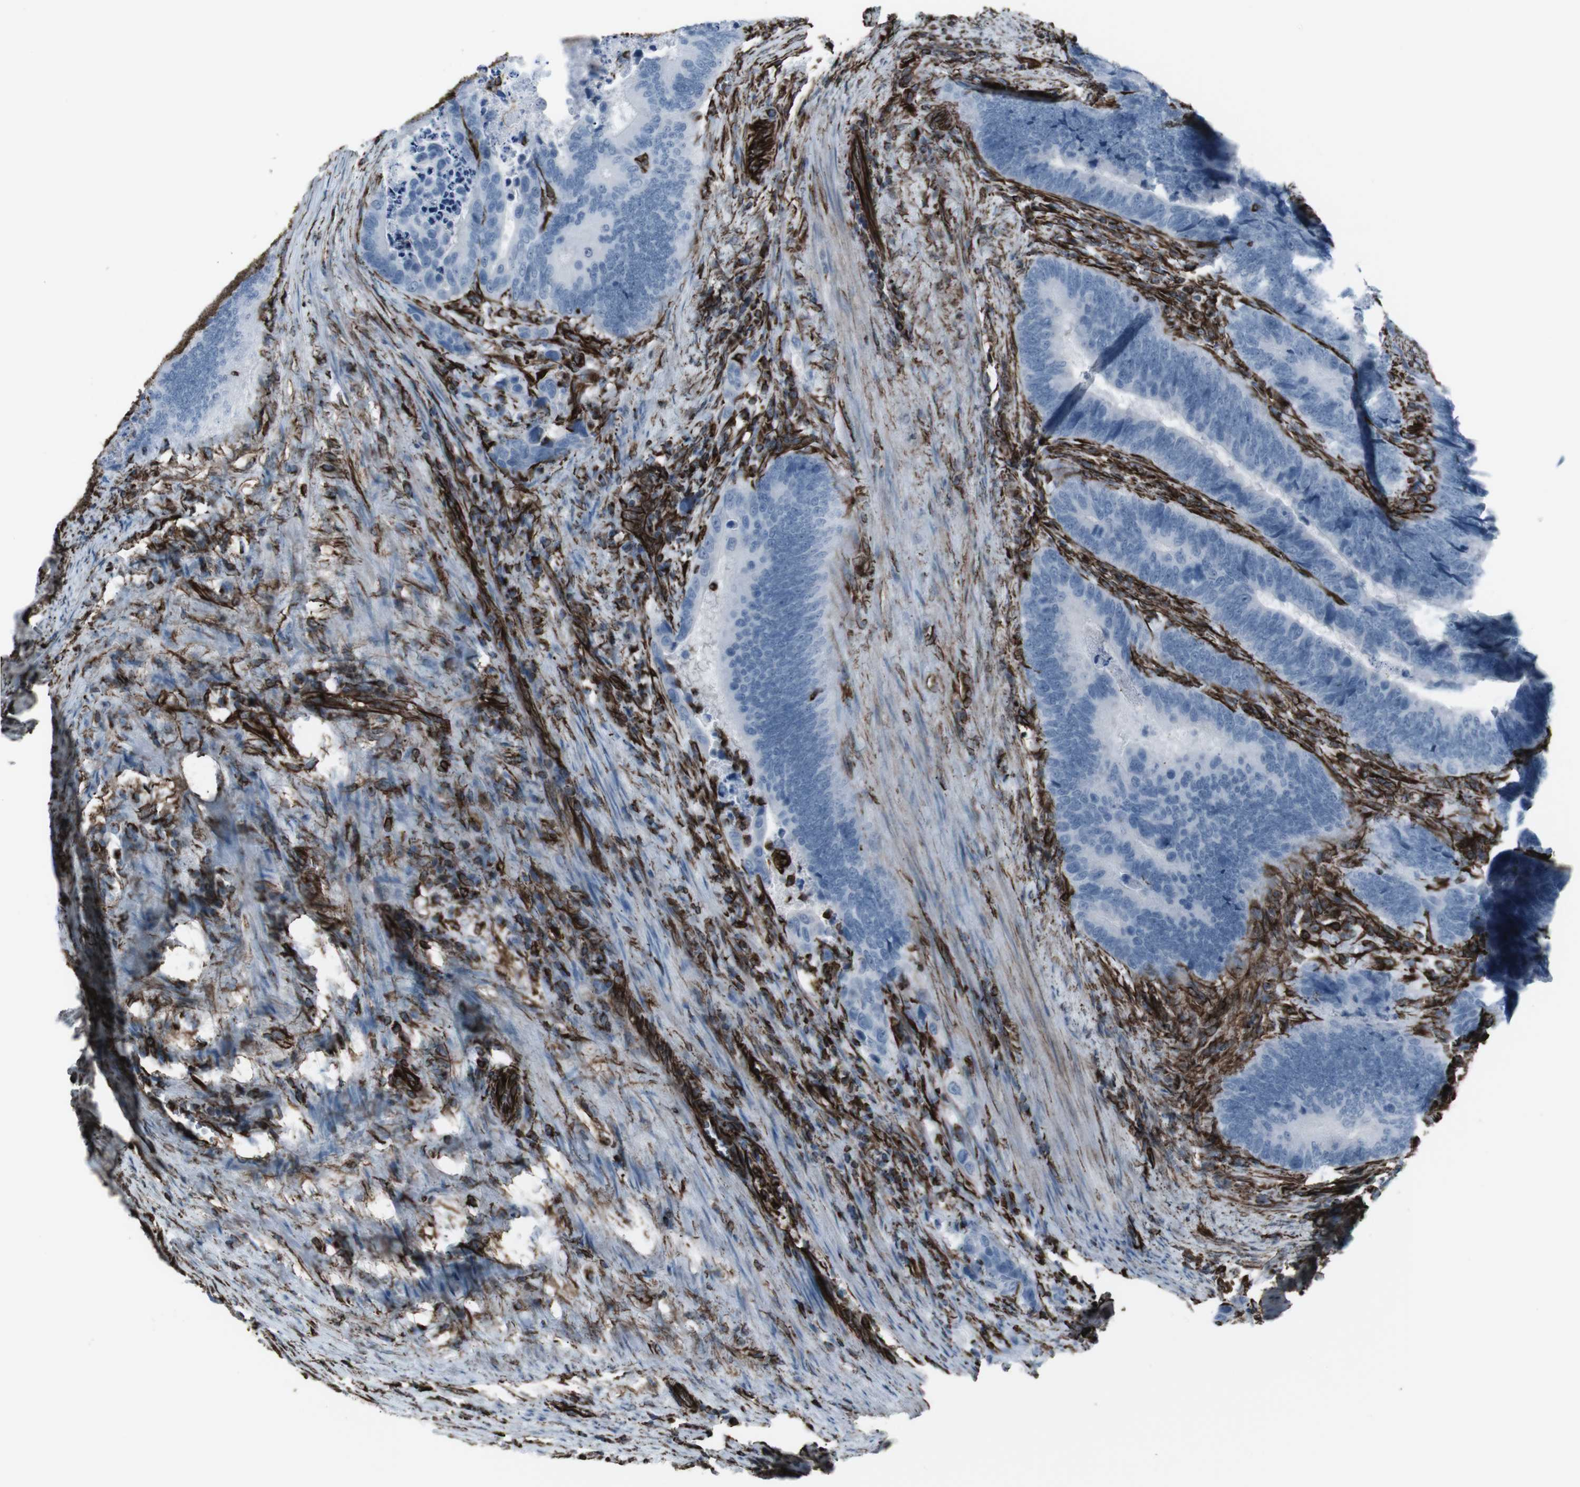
{"staining": {"intensity": "negative", "quantity": "none", "location": "none"}, "tissue": "colorectal cancer", "cell_type": "Tumor cells", "image_type": "cancer", "snomed": [{"axis": "morphology", "description": "Adenocarcinoma, NOS"}, {"axis": "topography", "description": "Colon"}], "caption": "An immunohistochemistry (IHC) photomicrograph of colorectal adenocarcinoma is shown. There is no staining in tumor cells of colorectal adenocarcinoma.", "gene": "ZDHHC6", "patient": {"sex": "male", "age": 72}}